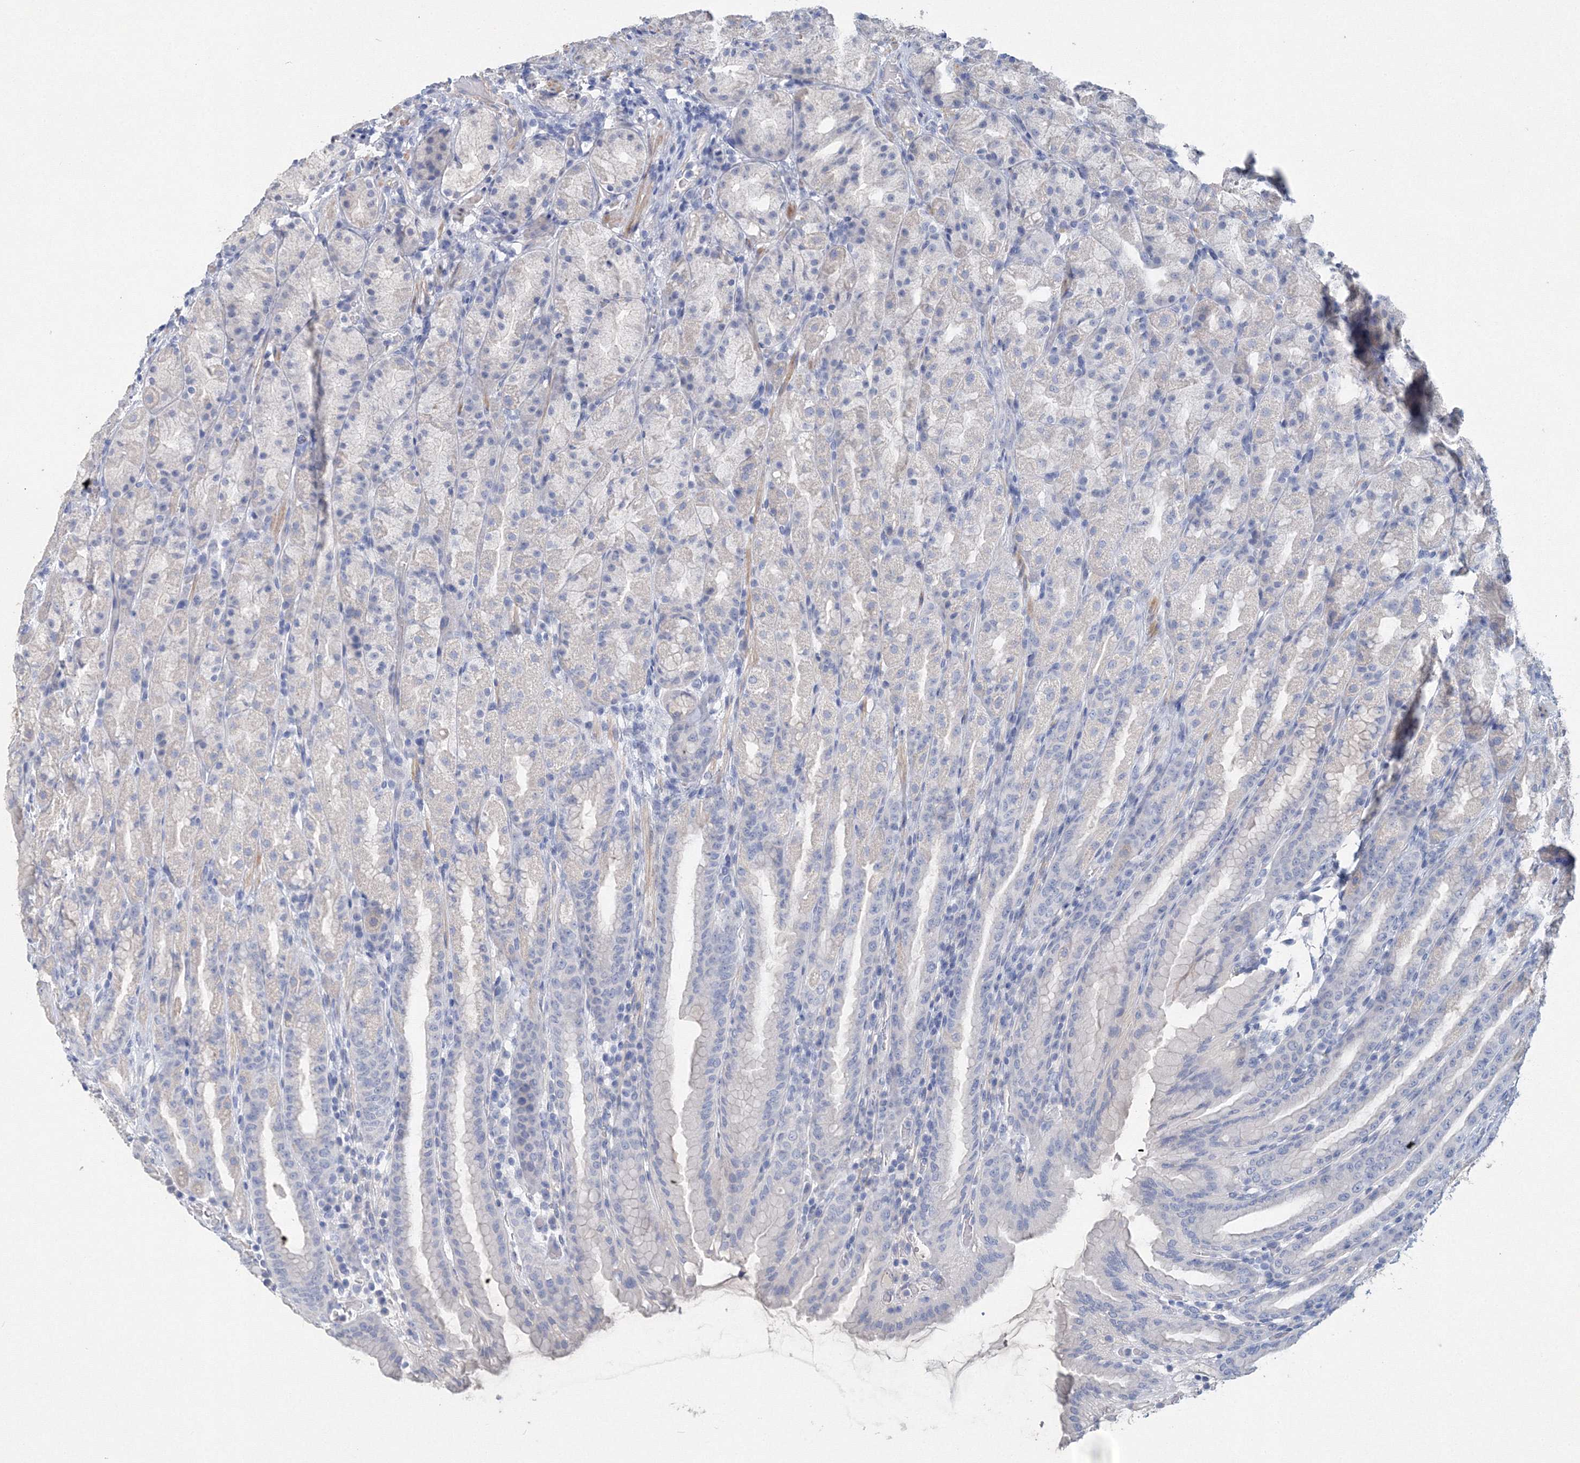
{"staining": {"intensity": "negative", "quantity": "none", "location": "none"}, "tissue": "stomach", "cell_type": "Glandular cells", "image_type": "normal", "snomed": [{"axis": "morphology", "description": "Normal tissue, NOS"}, {"axis": "topography", "description": "Stomach, upper"}], "caption": "Glandular cells show no significant protein positivity in unremarkable stomach. The staining is performed using DAB brown chromogen with nuclei counter-stained in using hematoxylin.", "gene": "OSBPL6", "patient": {"sex": "male", "age": 68}}